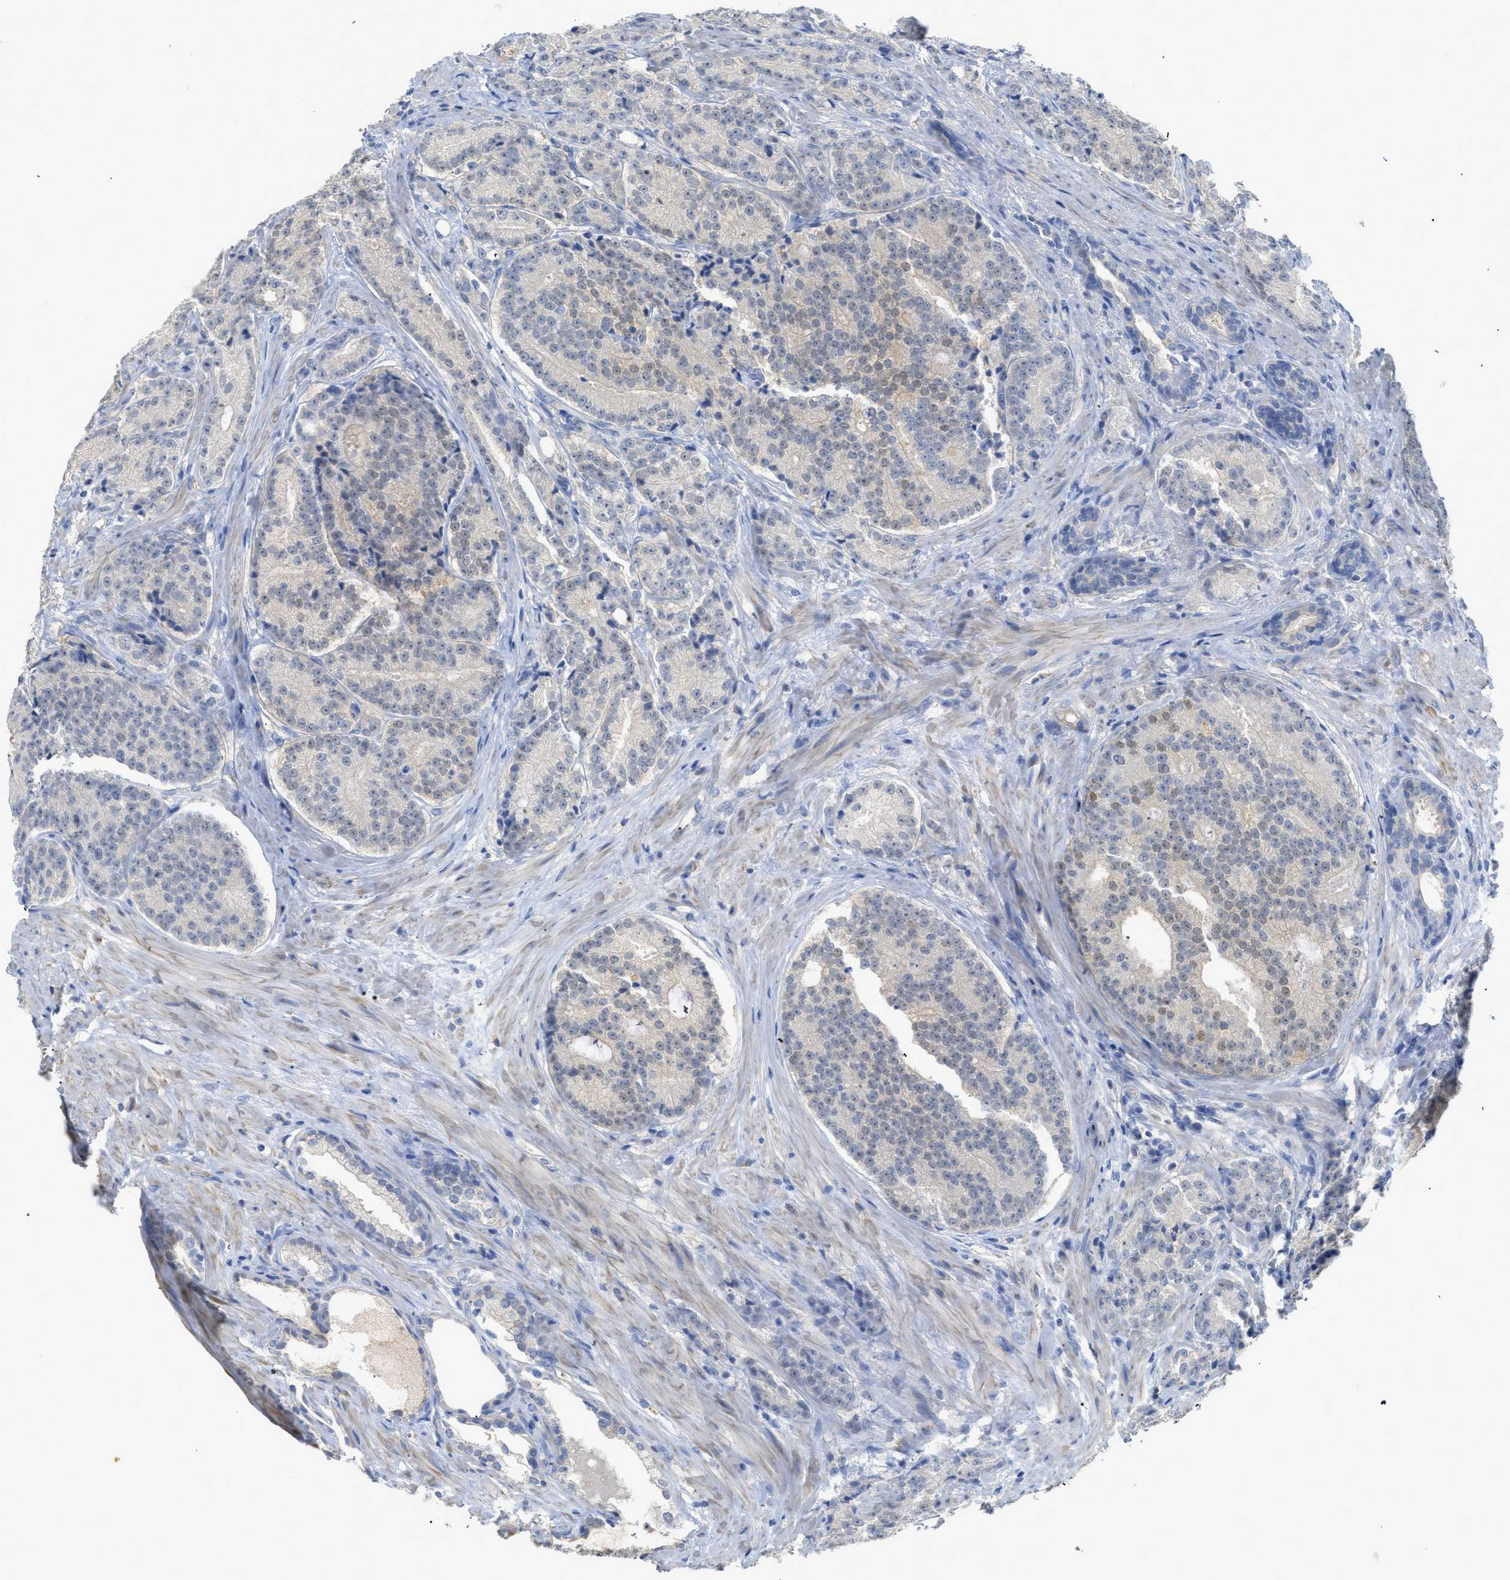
{"staining": {"intensity": "negative", "quantity": "none", "location": "none"}, "tissue": "prostate cancer", "cell_type": "Tumor cells", "image_type": "cancer", "snomed": [{"axis": "morphology", "description": "Adenocarcinoma, High grade"}, {"axis": "topography", "description": "Prostate"}], "caption": "High power microscopy micrograph of an immunohistochemistry (IHC) micrograph of prostate adenocarcinoma (high-grade), revealing no significant expression in tumor cells.", "gene": "MYL3", "patient": {"sex": "male", "age": 61}}